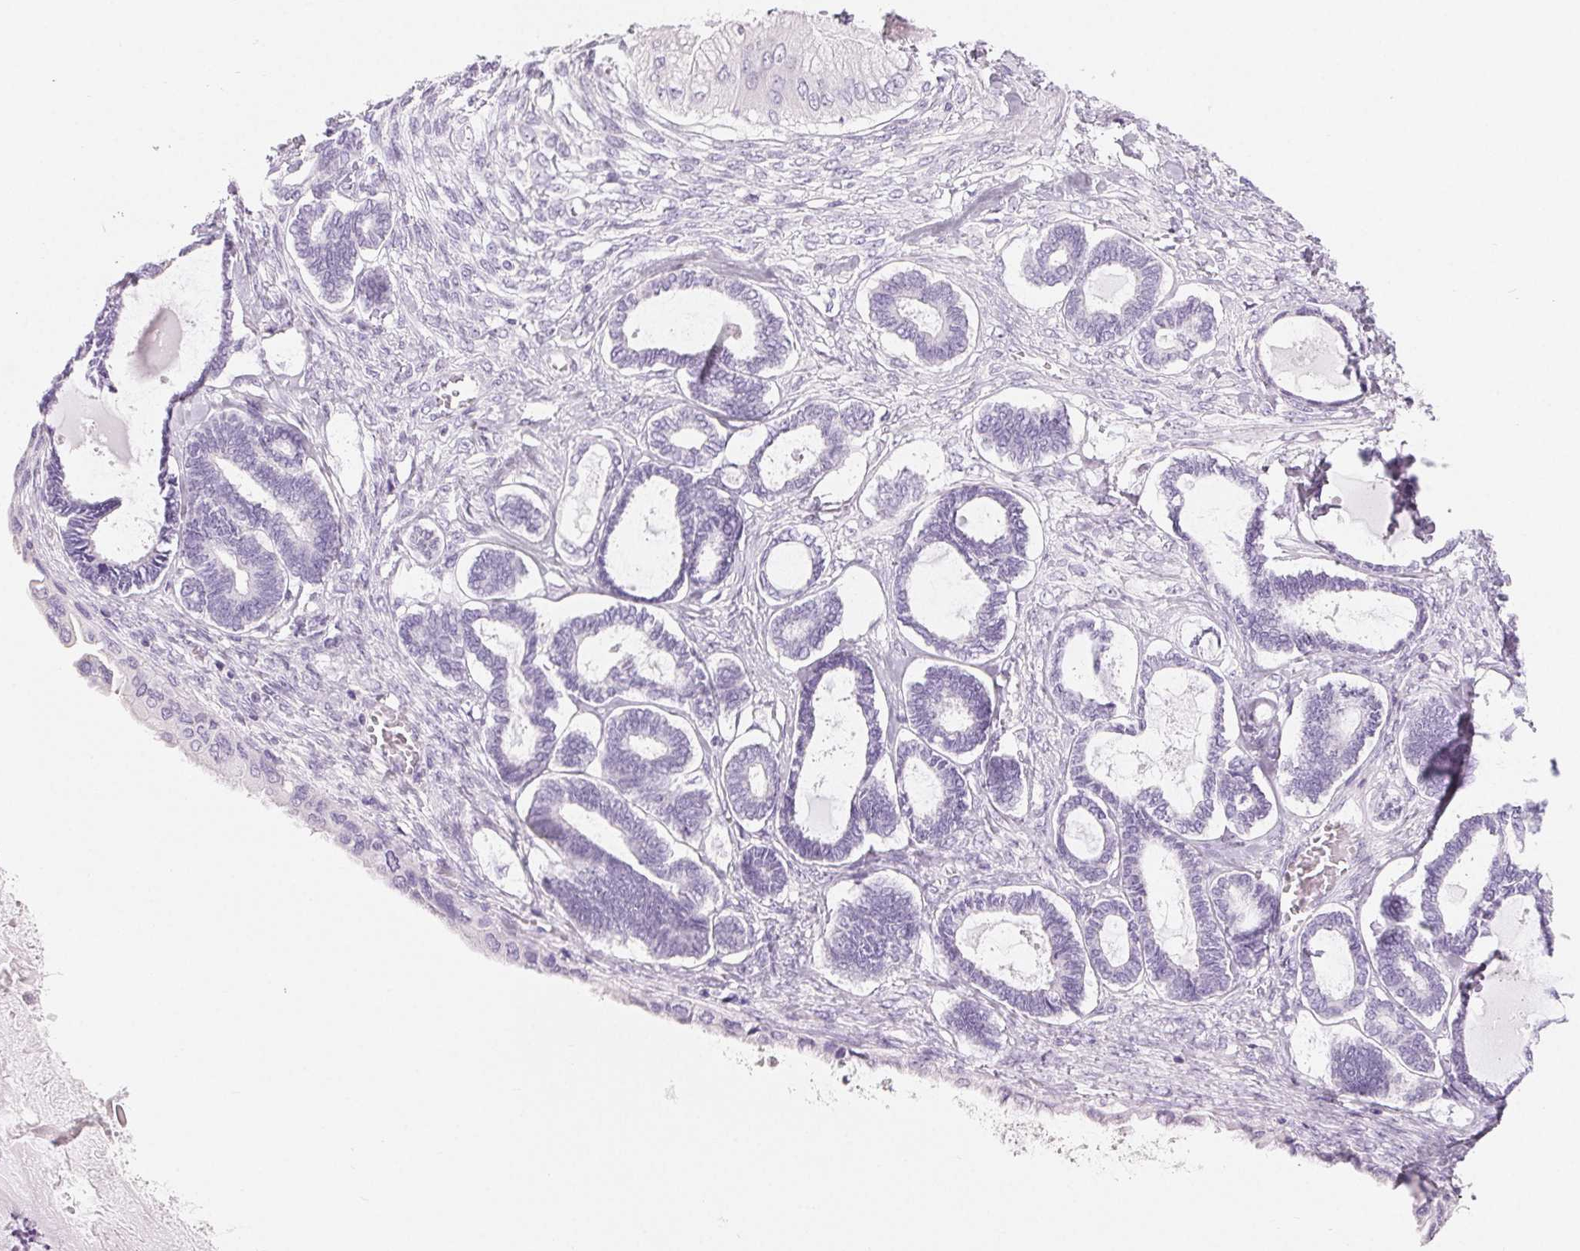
{"staining": {"intensity": "negative", "quantity": "none", "location": "none"}, "tissue": "ovarian cancer", "cell_type": "Tumor cells", "image_type": "cancer", "snomed": [{"axis": "morphology", "description": "Carcinoma, endometroid"}, {"axis": "topography", "description": "Ovary"}], "caption": "Human ovarian endometroid carcinoma stained for a protein using immunohistochemistry (IHC) displays no staining in tumor cells.", "gene": "SPACA5B", "patient": {"sex": "female", "age": 70}}